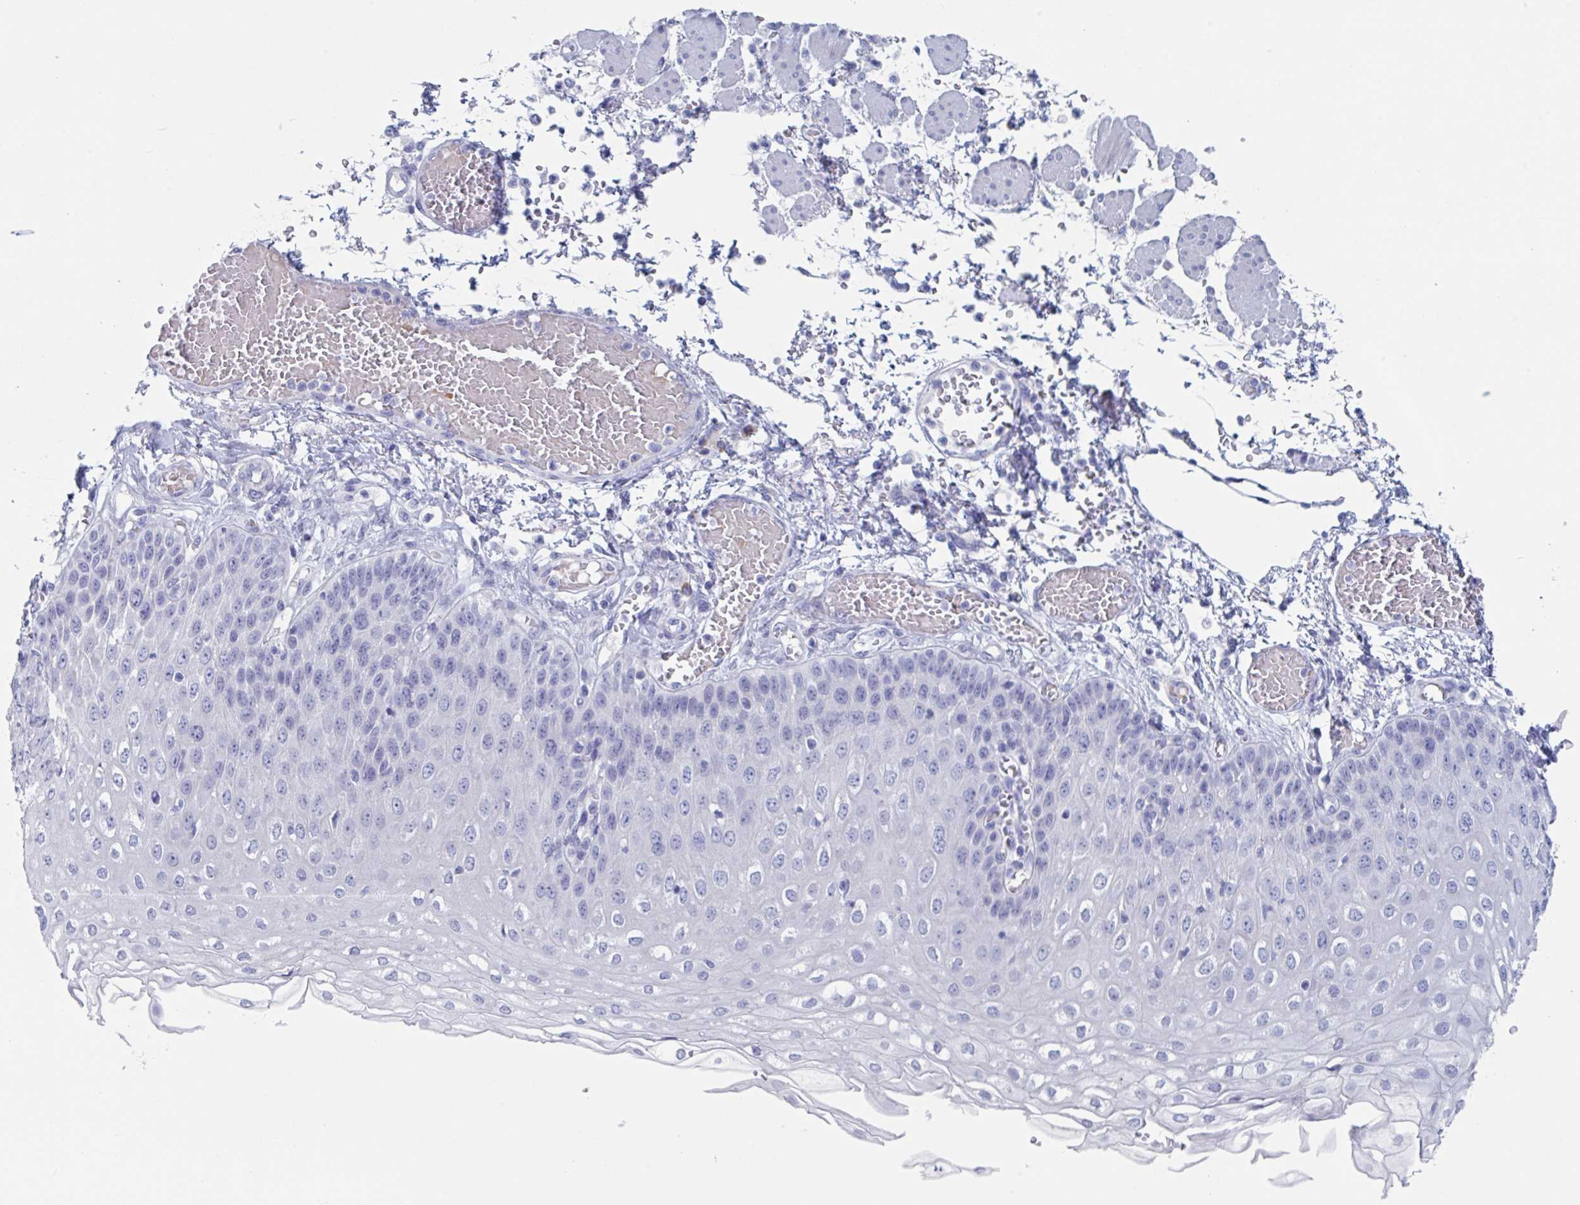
{"staining": {"intensity": "negative", "quantity": "none", "location": "none"}, "tissue": "esophagus", "cell_type": "Squamous epithelial cells", "image_type": "normal", "snomed": [{"axis": "morphology", "description": "Normal tissue, NOS"}, {"axis": "morphology", "description": "Adenocarcinoma, NOS"}, {"axis": "topography", "description": "Esophagus"}], "caption": "Immunohistochemical staining of benign human esophagus shows no significant positivity in squamous epithelial cells. (DAB (3,3'-diaminobenzidine) IHC visualized using brightfield microscopy, high magnification).", "gene": "NT5C3B", "patient": {"sex": "male", "age": 81}}